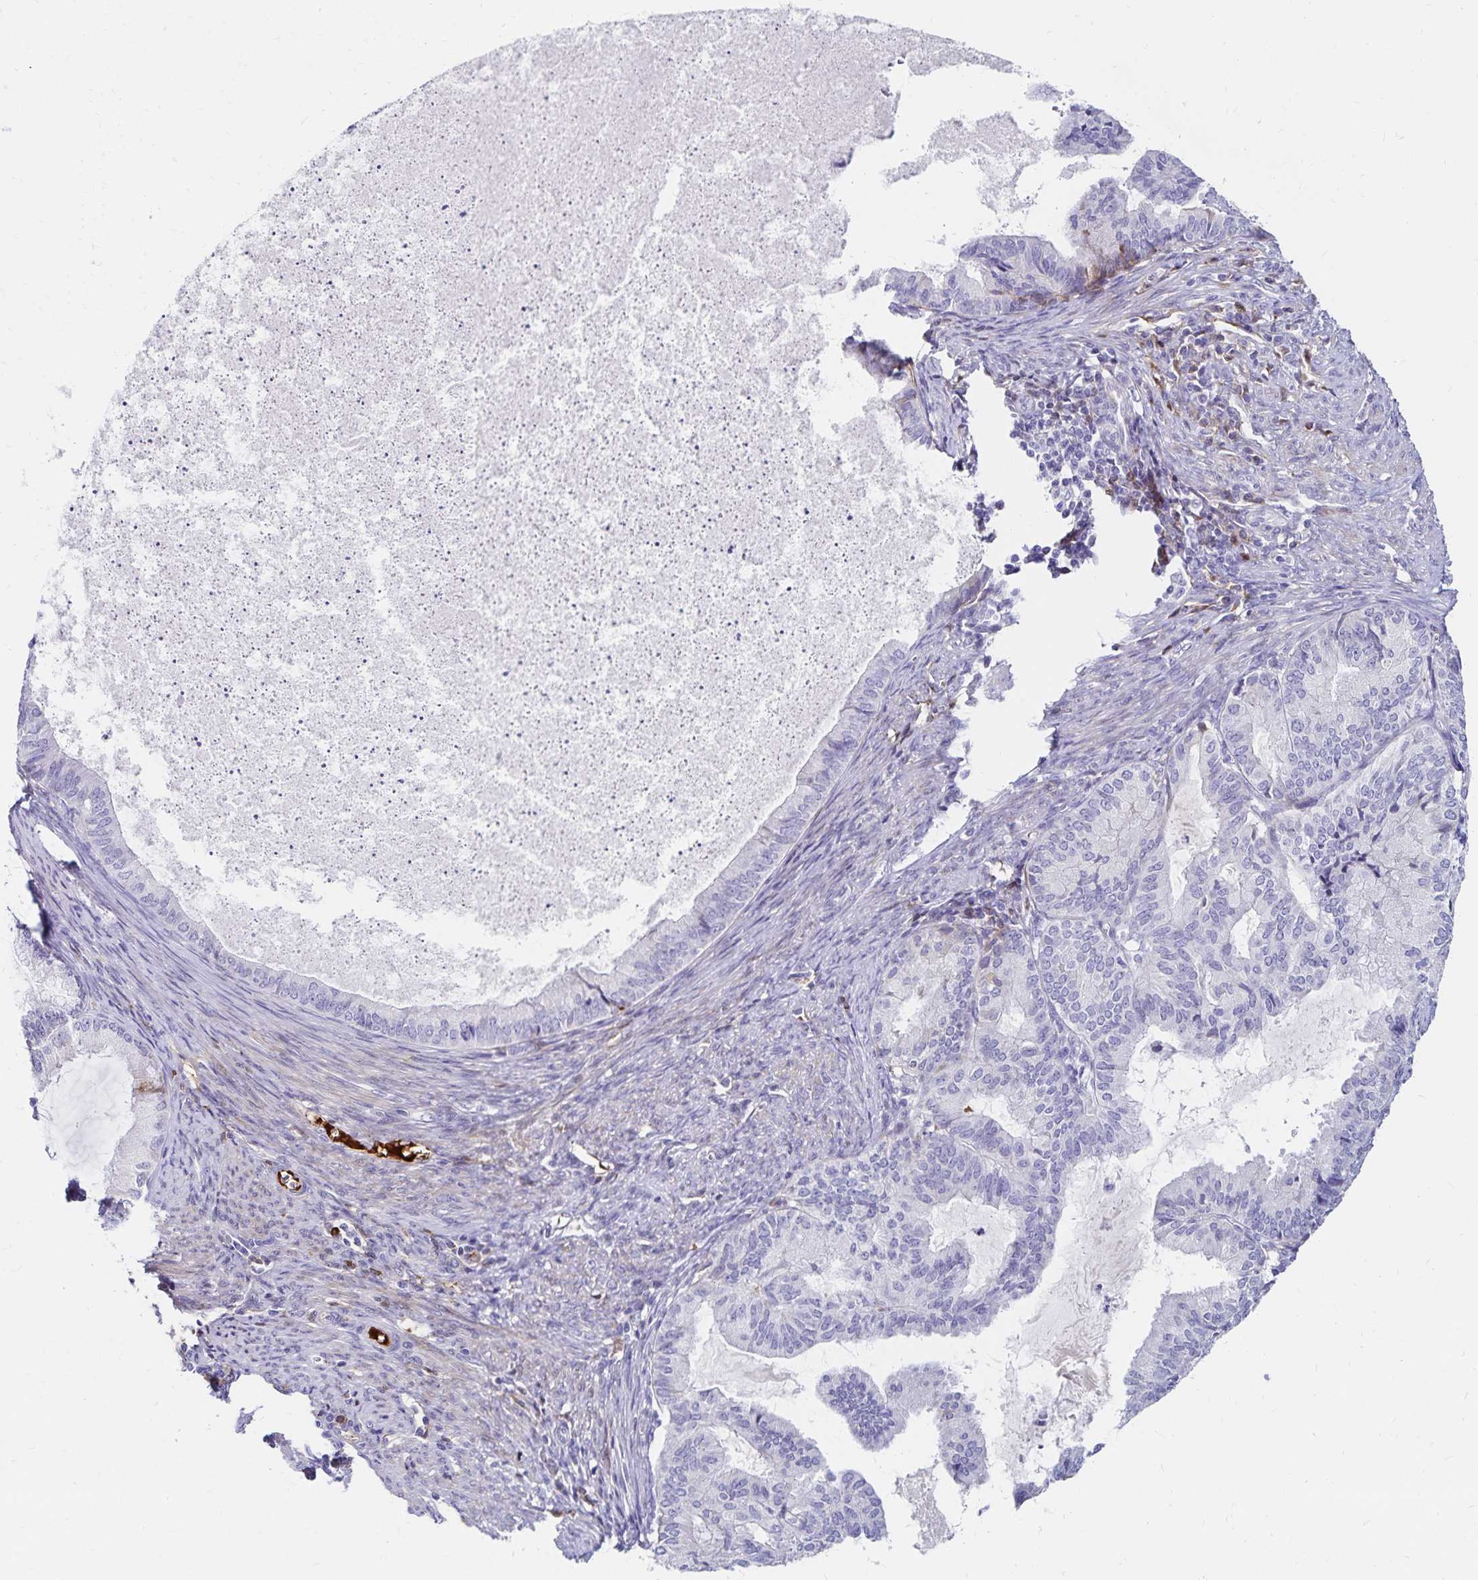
{"staining": {"intensity": "negative", "quantity": "none", "location": "none"}, "tissue": "endometrial cancer", "cell_type": "Tumor cells", "image_type": "cancer", "snomed": [{"axis": "morphology", "description": "Adenocarcinoma, NOS"}, {"axis": "topography", "description": "Endometrium"}], "caption": "There is no significant staining in tumor cells of adenocarcinoma (endometrial).", "gene": "NECAP1", "patient": {"sex": "female", "age": 86}}